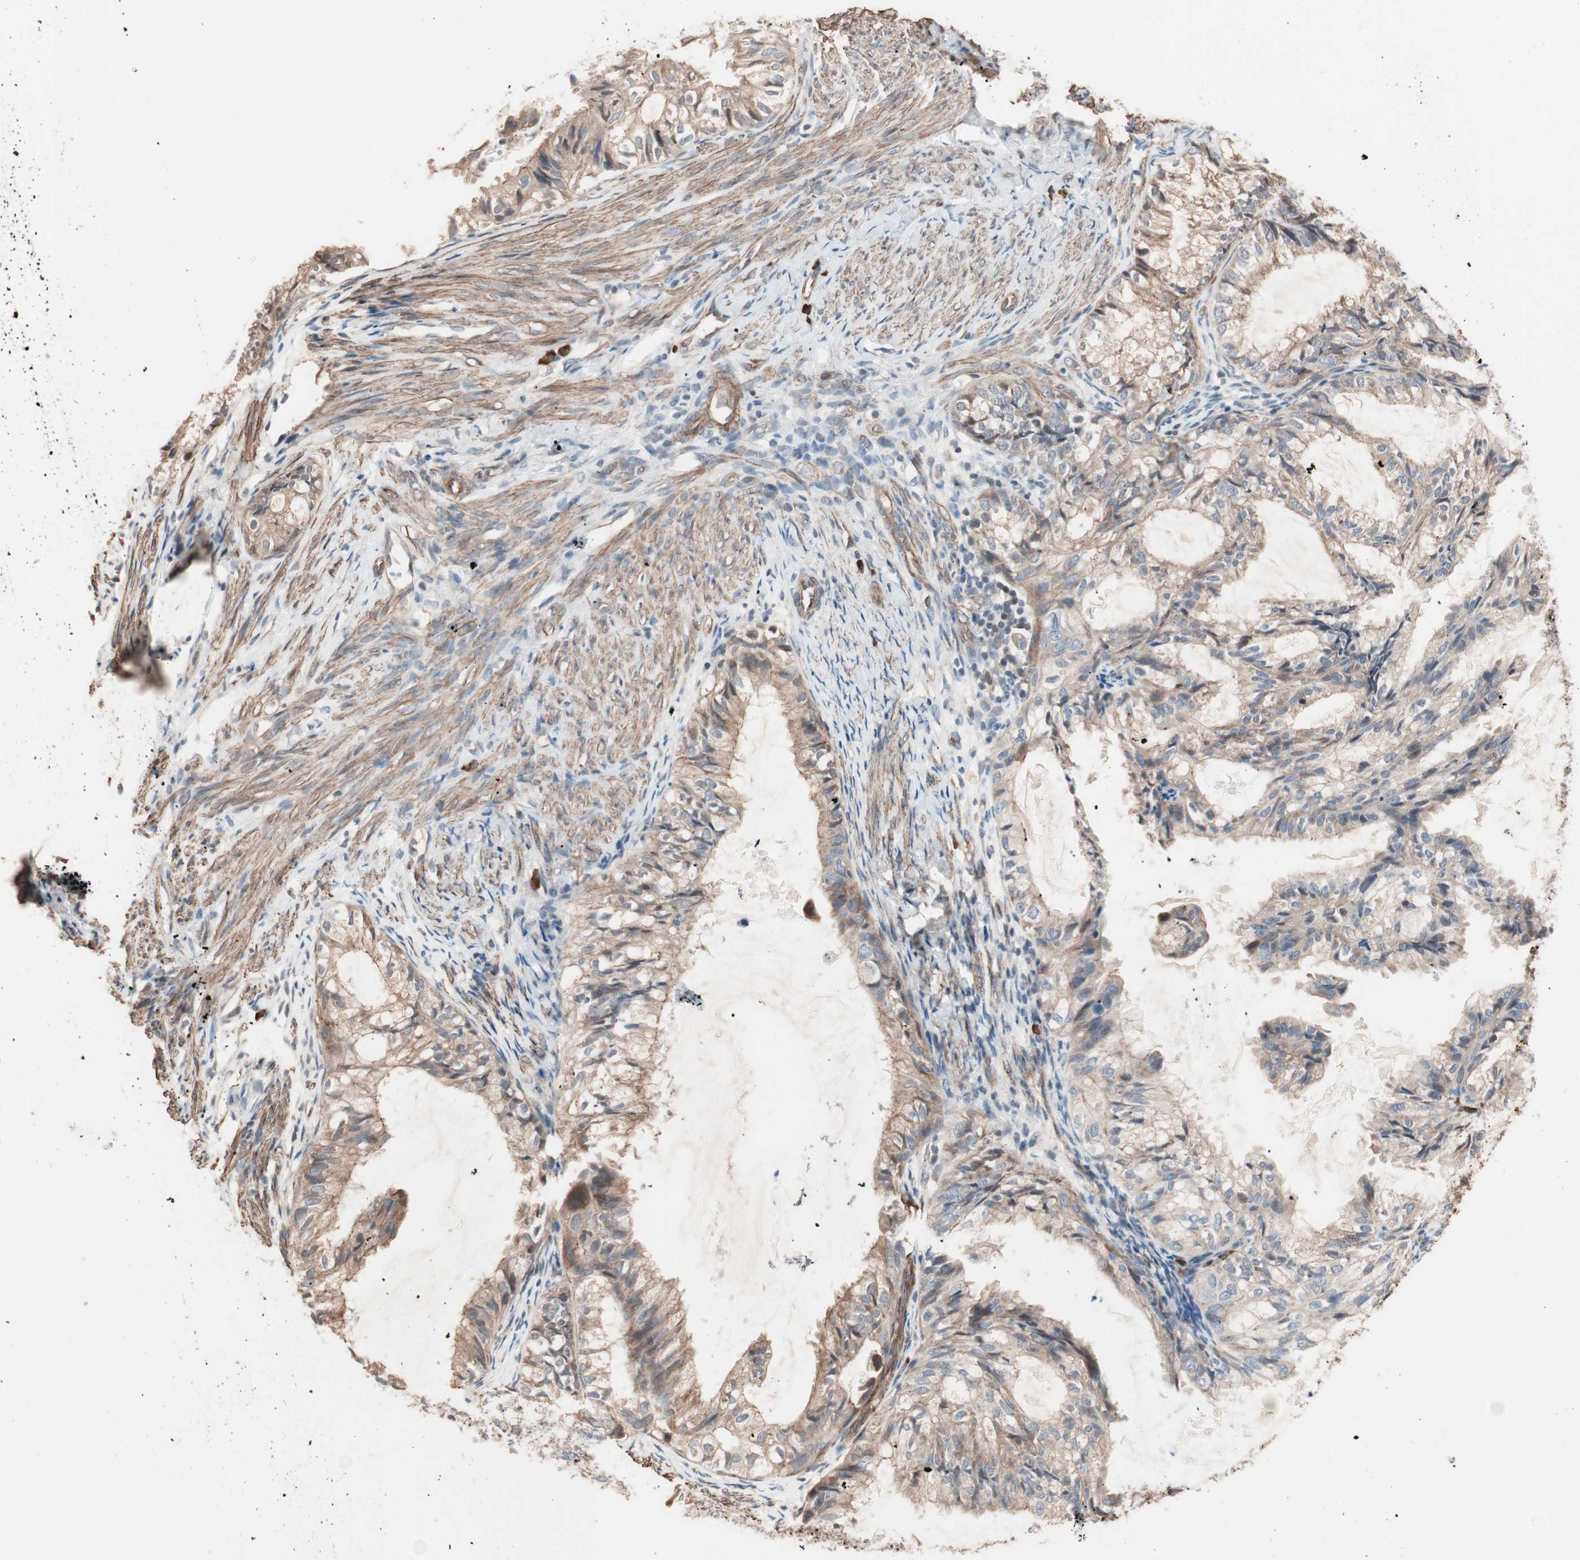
{"staining": {"intensity": "weak", "quantity": ">75%", "location": "cytoplasmic/membranous"}, "tissue": "cervical cancer", "cell_type": "Tumor cells", "image_type": "cancer", "snomed": [{"axis": "morphology", "description": "Normal tissue, NOS"}, {"axis": "morphology", "description": "Adenocarcinoma, NOS"}, {"axis": "topography", "description": "Cervix"}, {"axis": "topography", "description": "Endometrium"}], "caption": "A micrograph of adenocarcinoma (cervical) stained for a protein exhibits weak cytoplasmic/membranous brown staining in tumor cells.", "gene": "ALG5", "patient": {"sex": "female", "age": 86}}